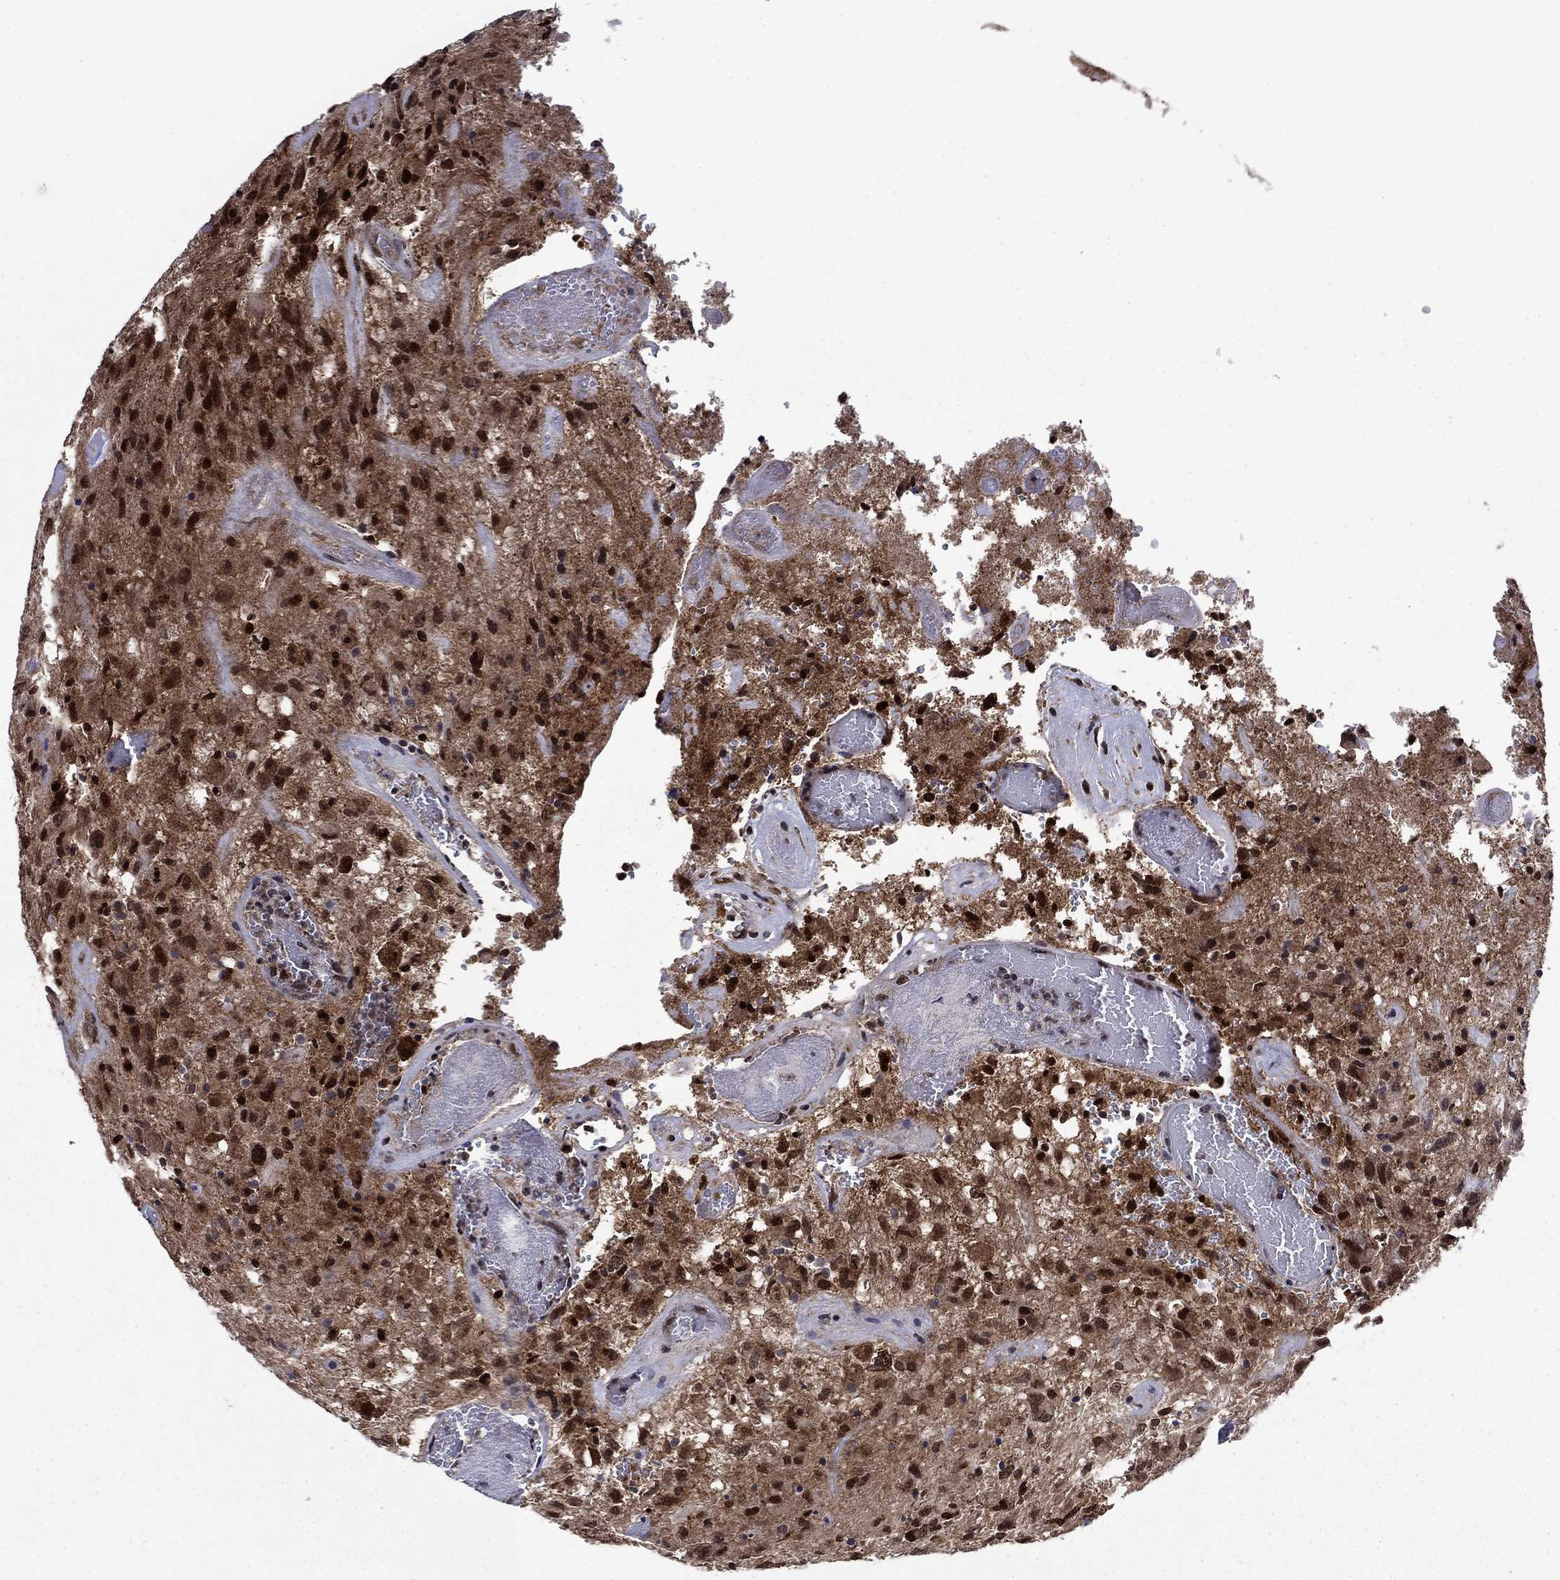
{"staining": {"intensity": "strong", "quantity": ">75%", "location": "cytoplasmic/membranous,nuclear"}, "tissue": "glioma", "cell_type": "Tumor cells", "image_type": "cancer", "snomed": [{"axis": "morphology", "description": "Glioma, malignant, NOS"}, {"axis": "morphology", "description": "Glioma, malignant, High grade"}, {"axis": "topography", "description": "Brain"}], "caption": "Protein positivity by IHC reveals strong cytoplasmic/membranous and nuclear staining in about >75% of tumor cells in glioma.", "gene": "DNAJA1", "patient": {"sex": "female", "age": 71}}